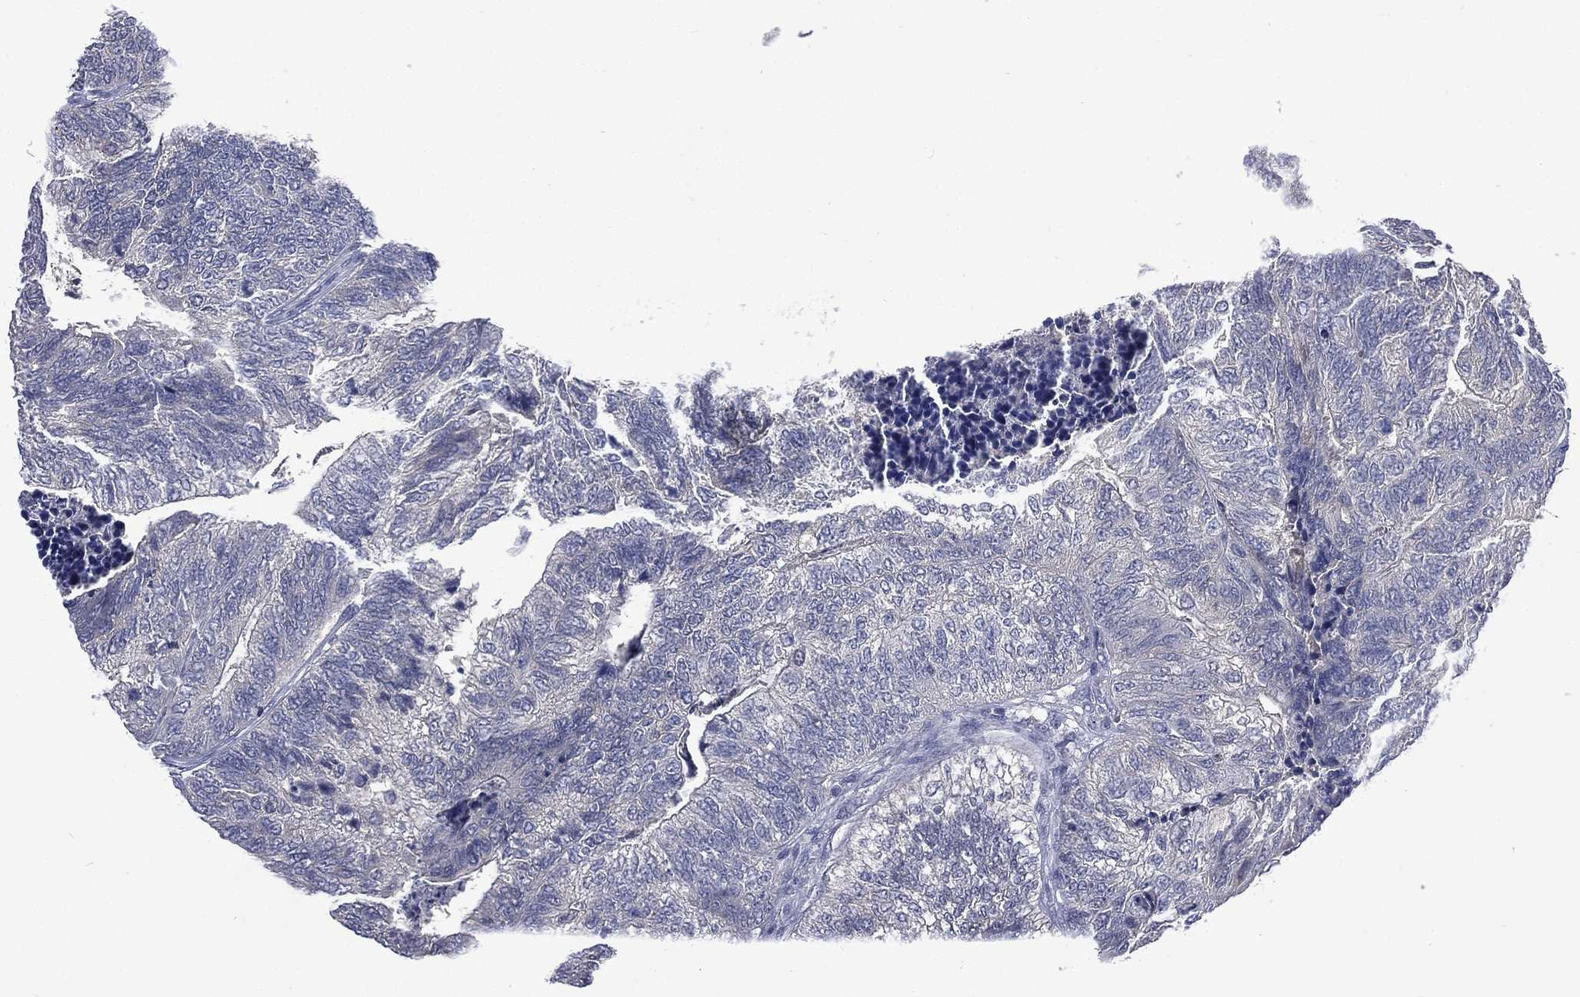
{"staining": {"intensity": "negative", "quantity": "none", "location": "none"}, "tissue": "colorectal cancer", "cell_type": "Tumor cells", "image_type": "cancer", "snomed": [{"axis": "morphology", "description": "Adenocarcinoma, NOS"}, {"axis": "topography", "description": "Colon"}], "caption": "Immunohistochemistry (IHC) image of human colorectal adenocarcinoma stained for a protein (brown), which reveals no expression in tumor cells.", "gene": "CA12", "patient": {"sex": "female", "age": 67}}